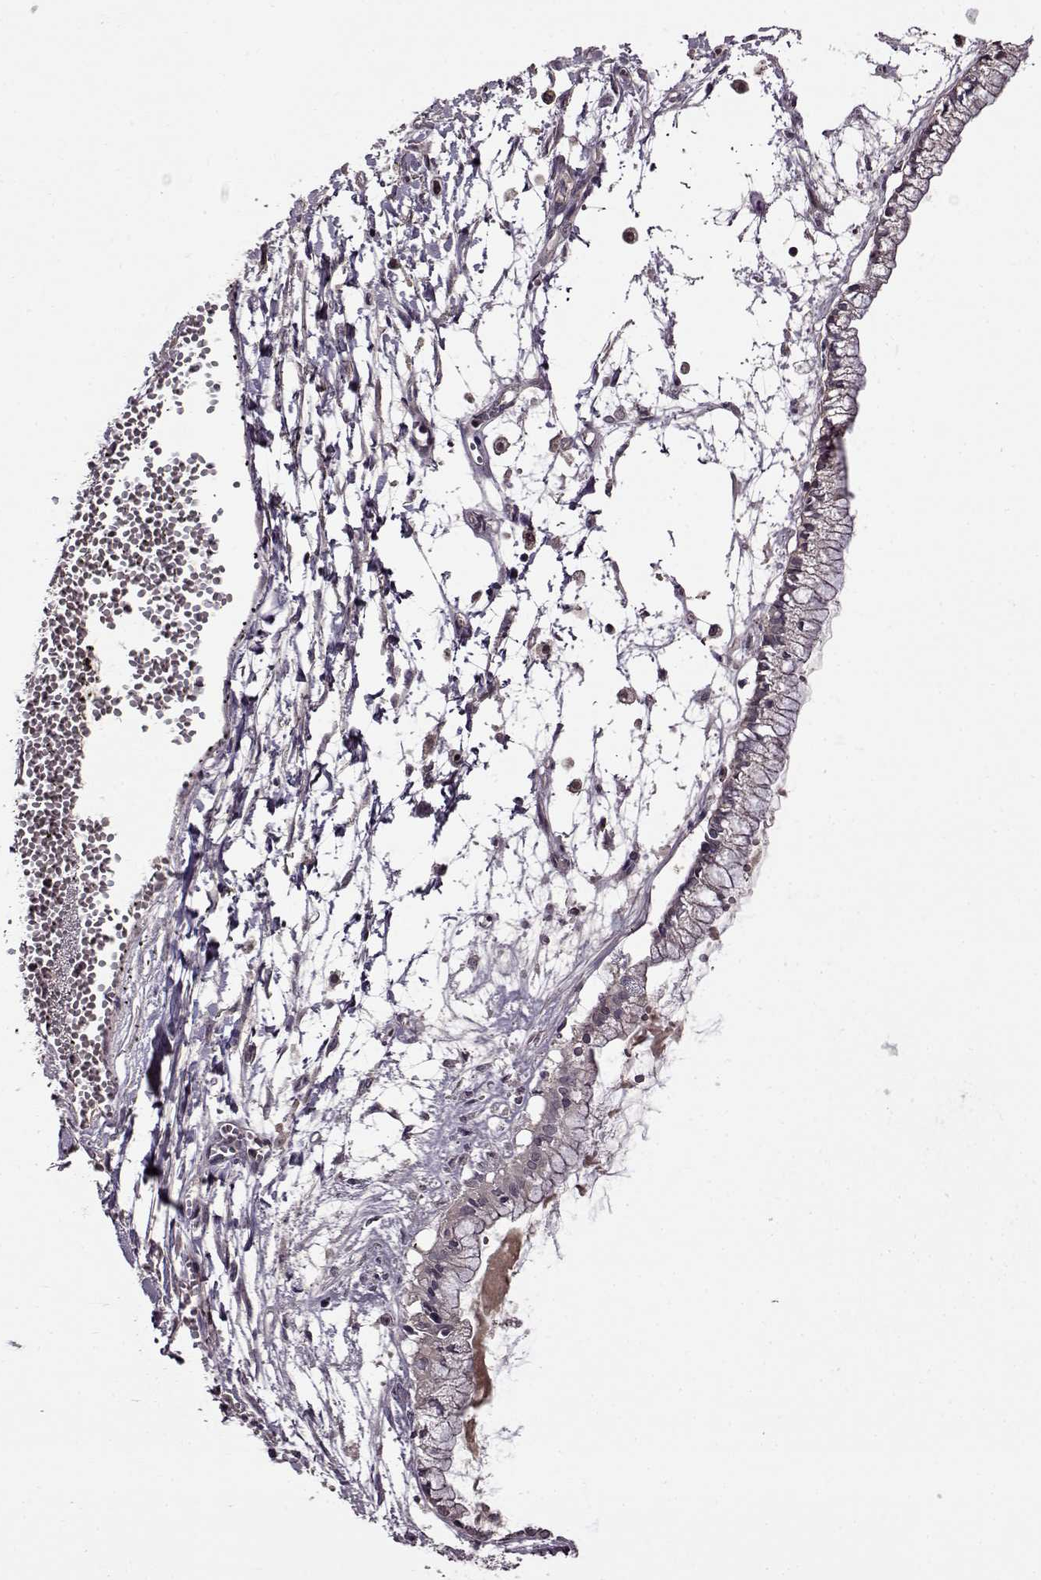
{"staining": {"intensity": "negative", "quantity": "none", "location": "none"}, "tissue": "ovarian cancer", "cell_type": "Tumor cells", "image_type": "cancer", "snomed": [{"axis": "morphology", "description": "Cystadenocarcinoma, mucinous, NOS"}, {"axis": "topography", "description": "Ovary"}], "caption": "Tumor cells are negative for protein expression in human ovarian cancer.", "gene": "MAIP1", "patient": {"sex": "female", "age": 67}}